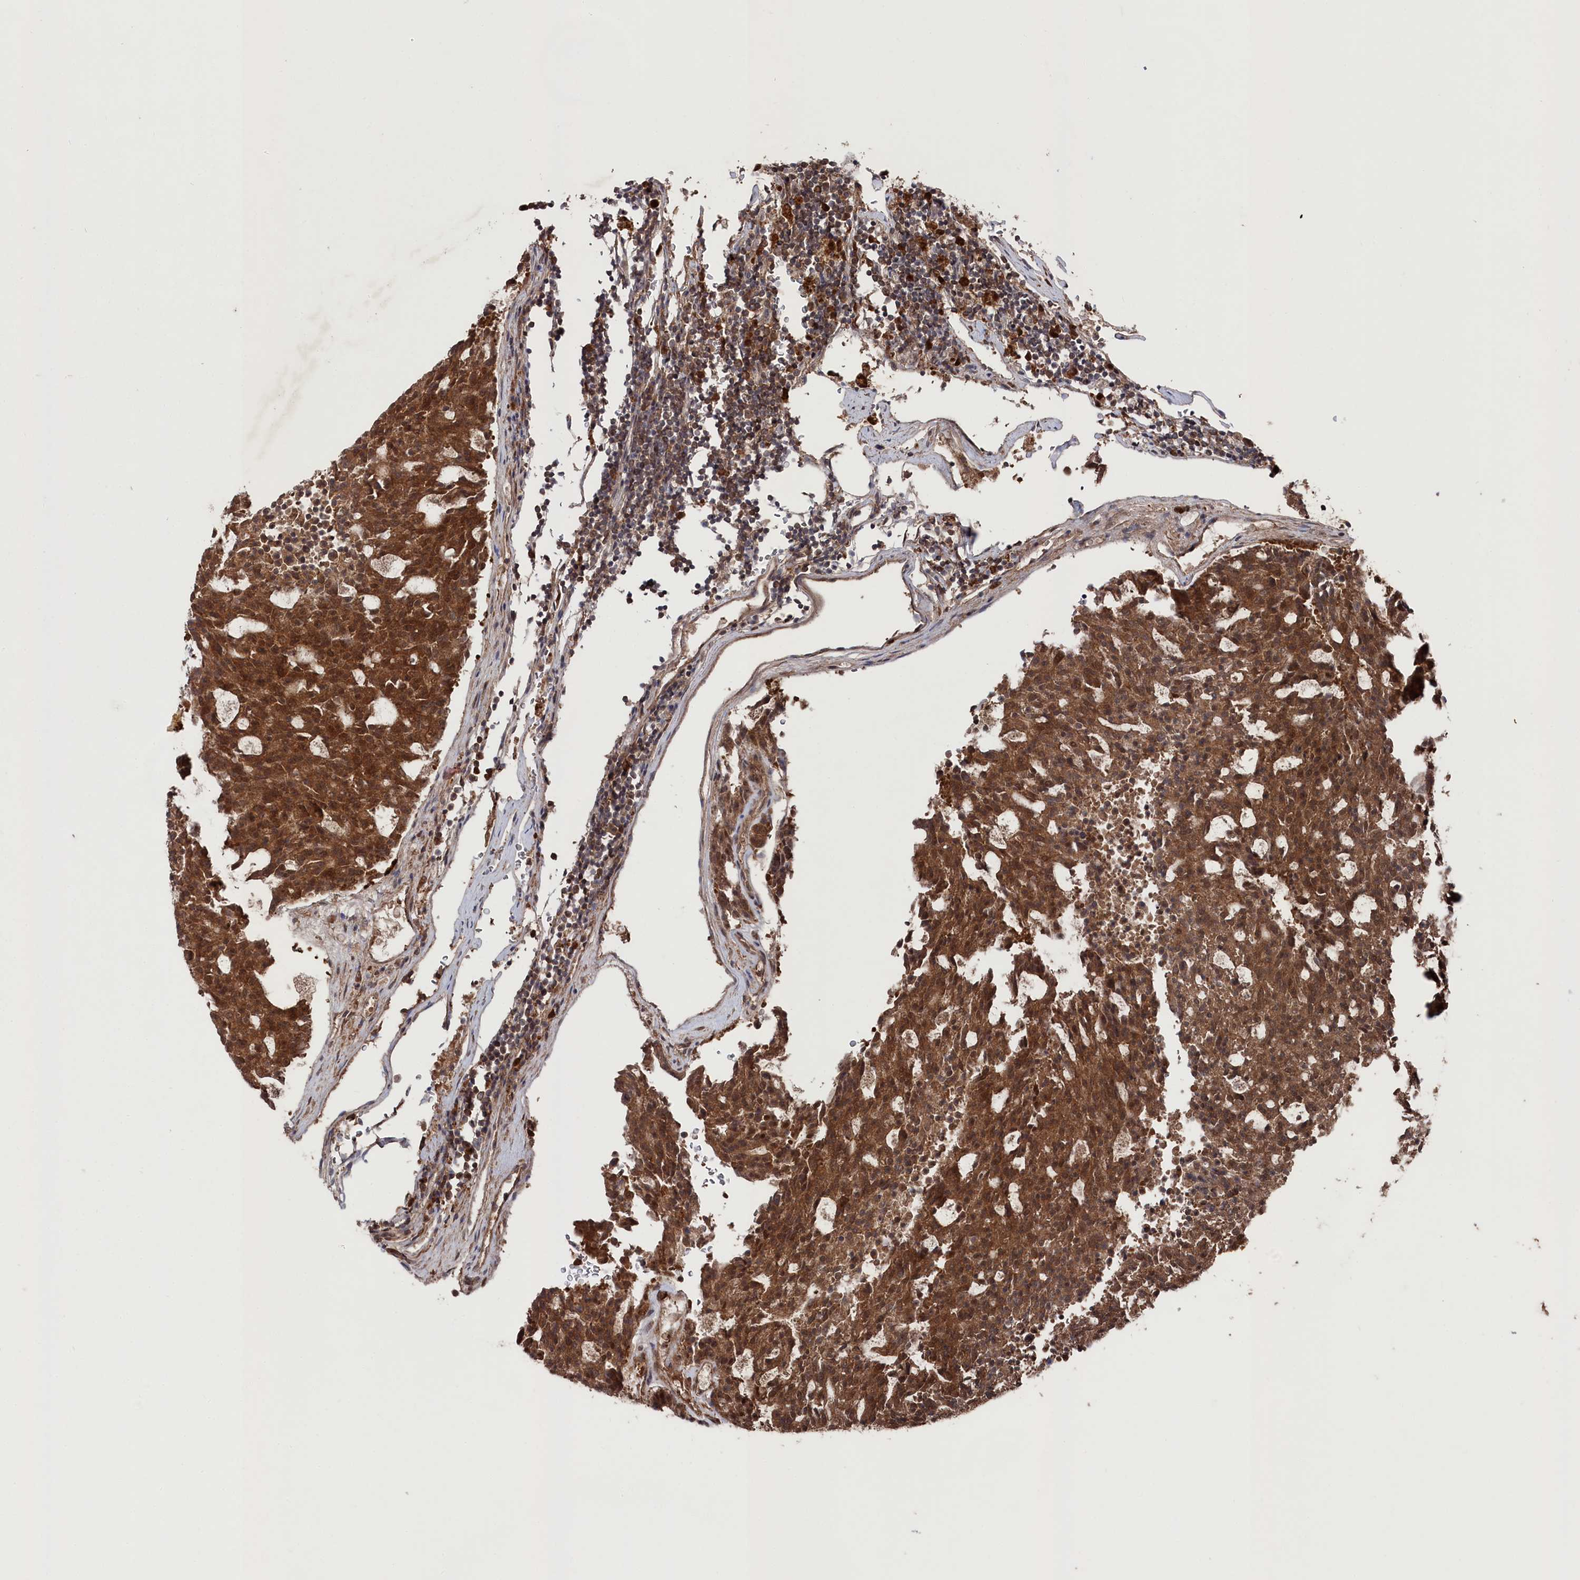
{"staining": {"intensity": "strong", "quantity": ">75%", "location": "cytoplasmic/membranous"}, "tissue": "carcinoid", "cell_type": "Tumor cells", "image_type": "cancer", "snomed": [{"axis": "morphology", "description": "Carcinoid, malignant, NOS"}, {"axis": "topography", "description": "Pancreas"}], "caption": "Immunohistochemistry image of neoplastic tissue: human carcinoid (malignant) stained using immunohistochemistry exhibits high levels of strong protein expression localized specifically in the cytoplasmic/membranous of tumor cells, appearing as a cytoplasmic/membranous brown color.", "gene": "BORCS7", "patient": {"sex": "female", "age": 54}}